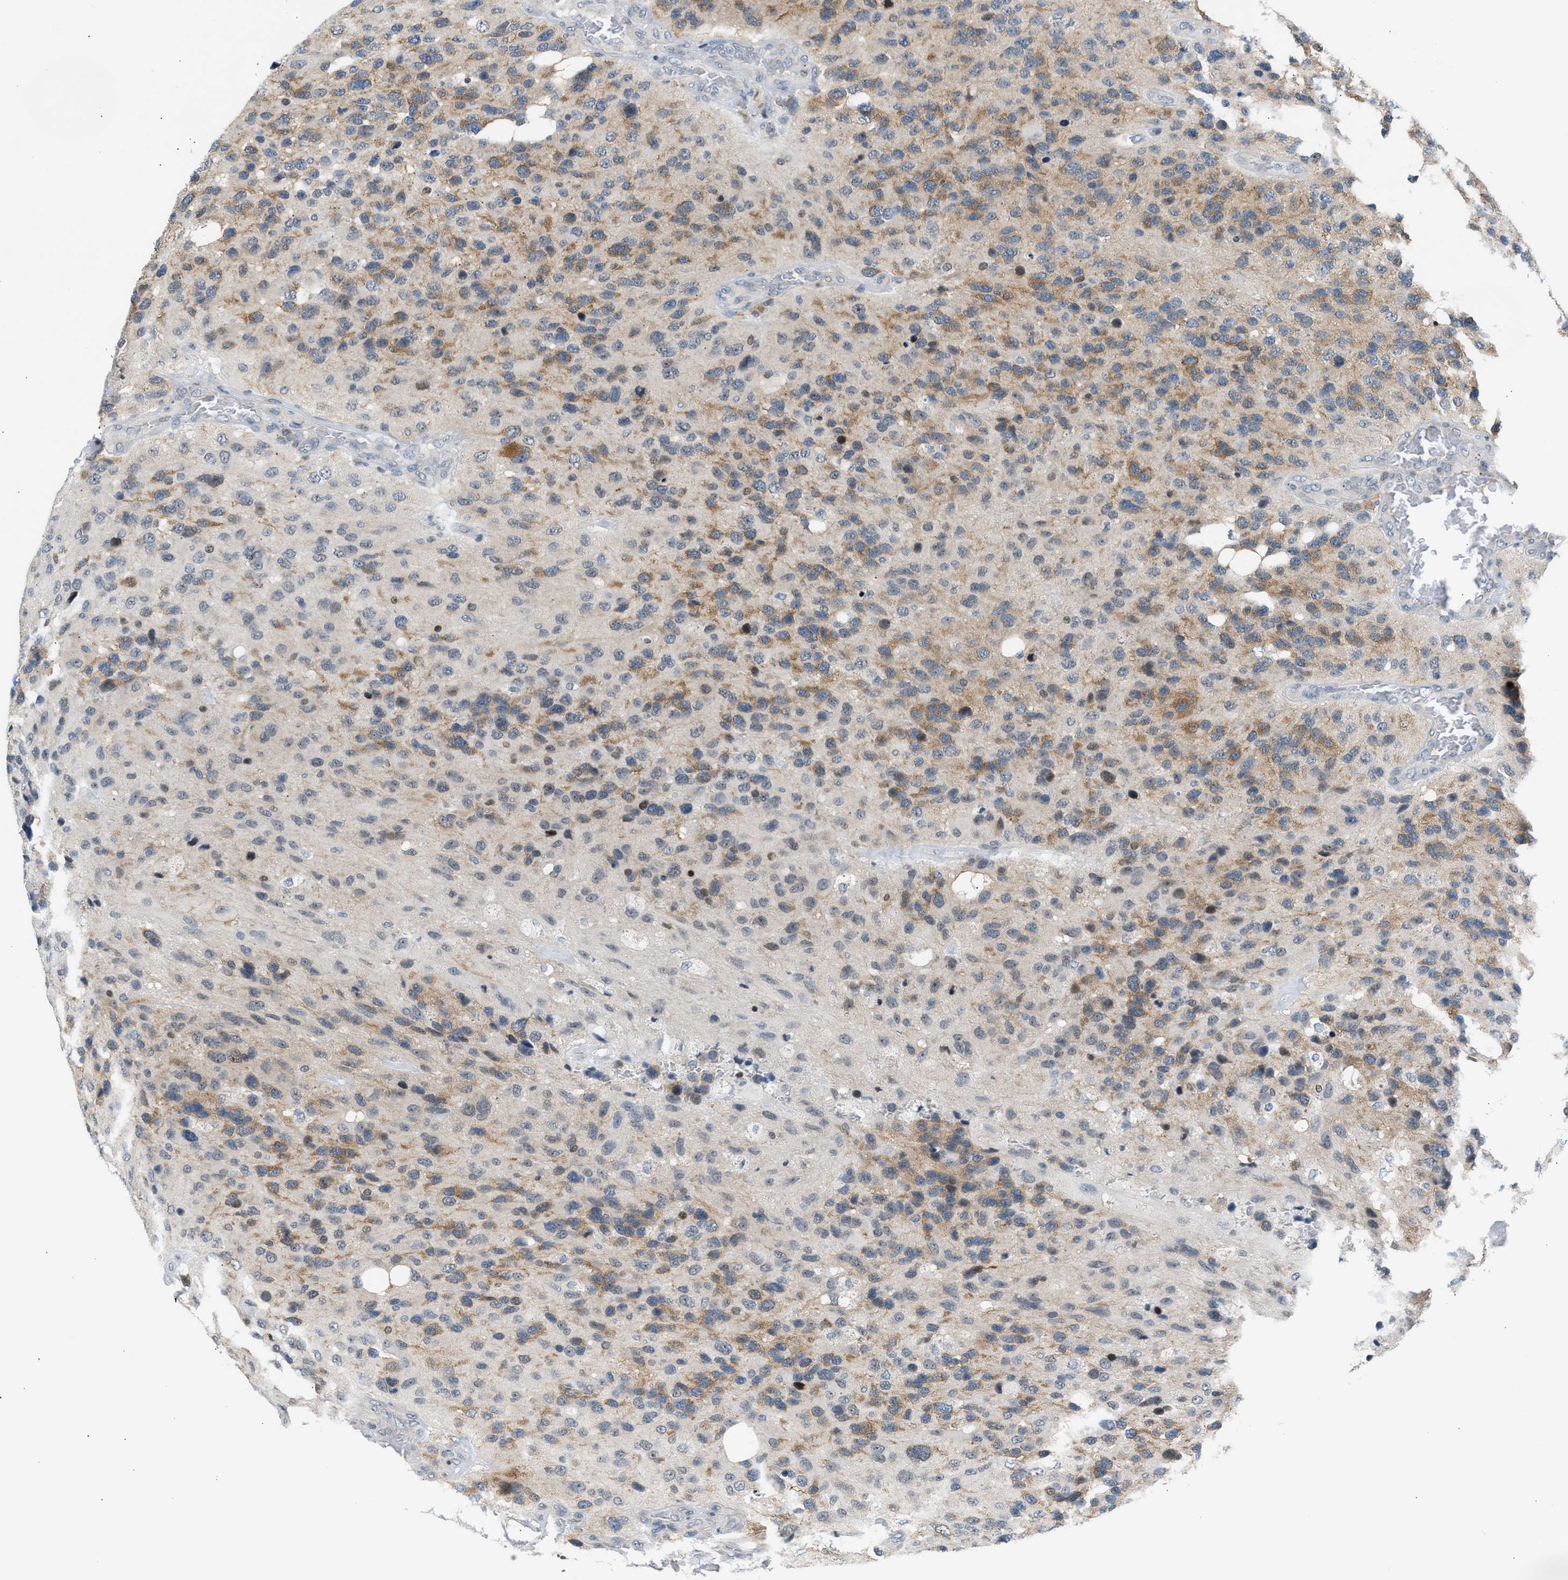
{"staining": {"intensity": "moderate", "quantity": "25%-75%", "location": "cytoplasmic/membranous"}, "tissue": "glioma", "cell_type": "Tumor cells", "image_type": "cancer", "snomed": [{"axis": "morphology", "description": "Glioma, malignant, High grade"}, {"axis": "topography", "description": "Brain"}], "caption": "The immunohistochemical stain labels moderate cytoplasmic/membranous expression in tumor cells of malignant glioma (high-grade) tissue.", "gene": "NPS", "patient": {"sex": "female", "age": 58}}